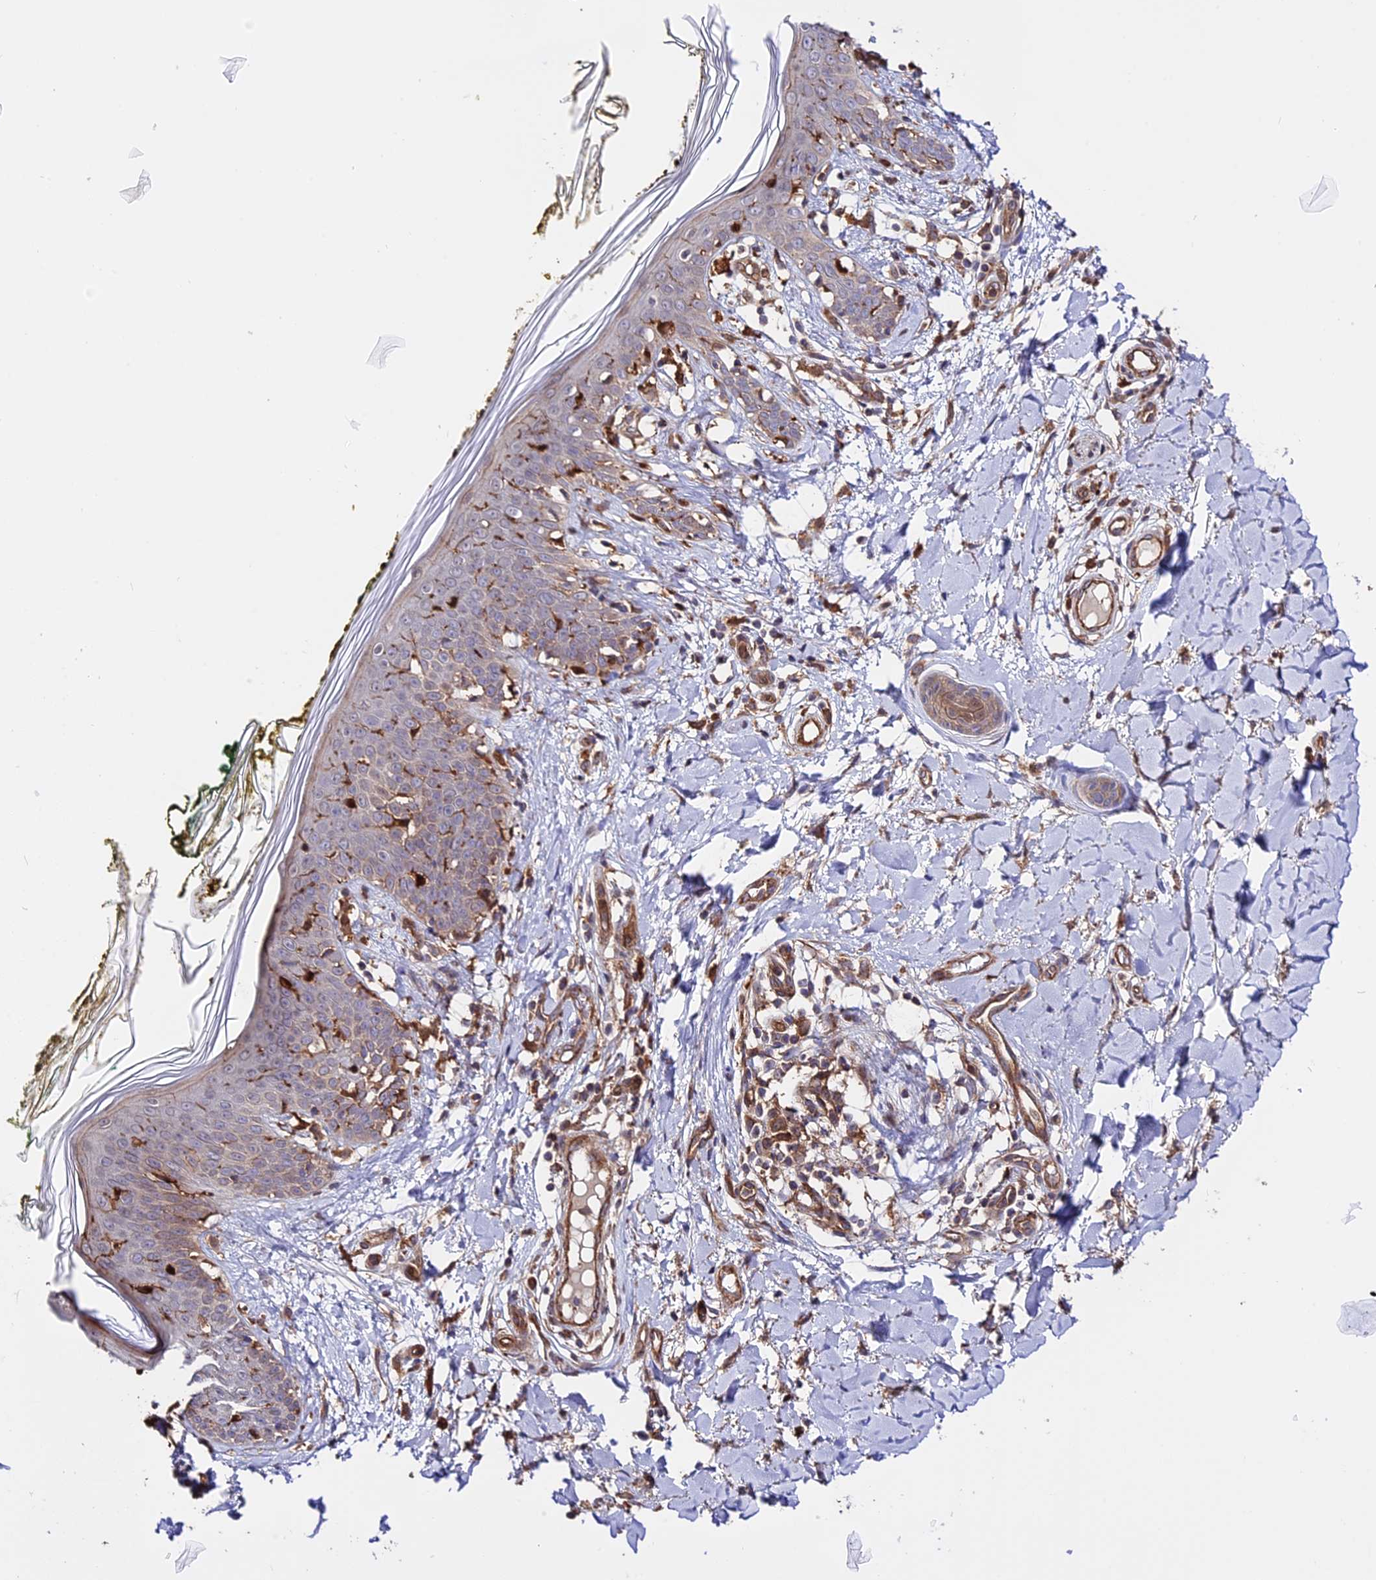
{"staining": {"intensity": "negative", "quantity": "none", "location": "none"}, "tissue": "skin", "cell_type": "Fibroblasts", "image_type": "normal", "snomed": [{"axis": "morphology", "description": "Normal tissue, NOS"}, {"axis": "topography", "description": "Skin"}], "caption": "Fibroblasts are negative for brown protein staining in normal skin.", "gene": "HERPUD1", "patient": {"sex": "female", "age": 34}}